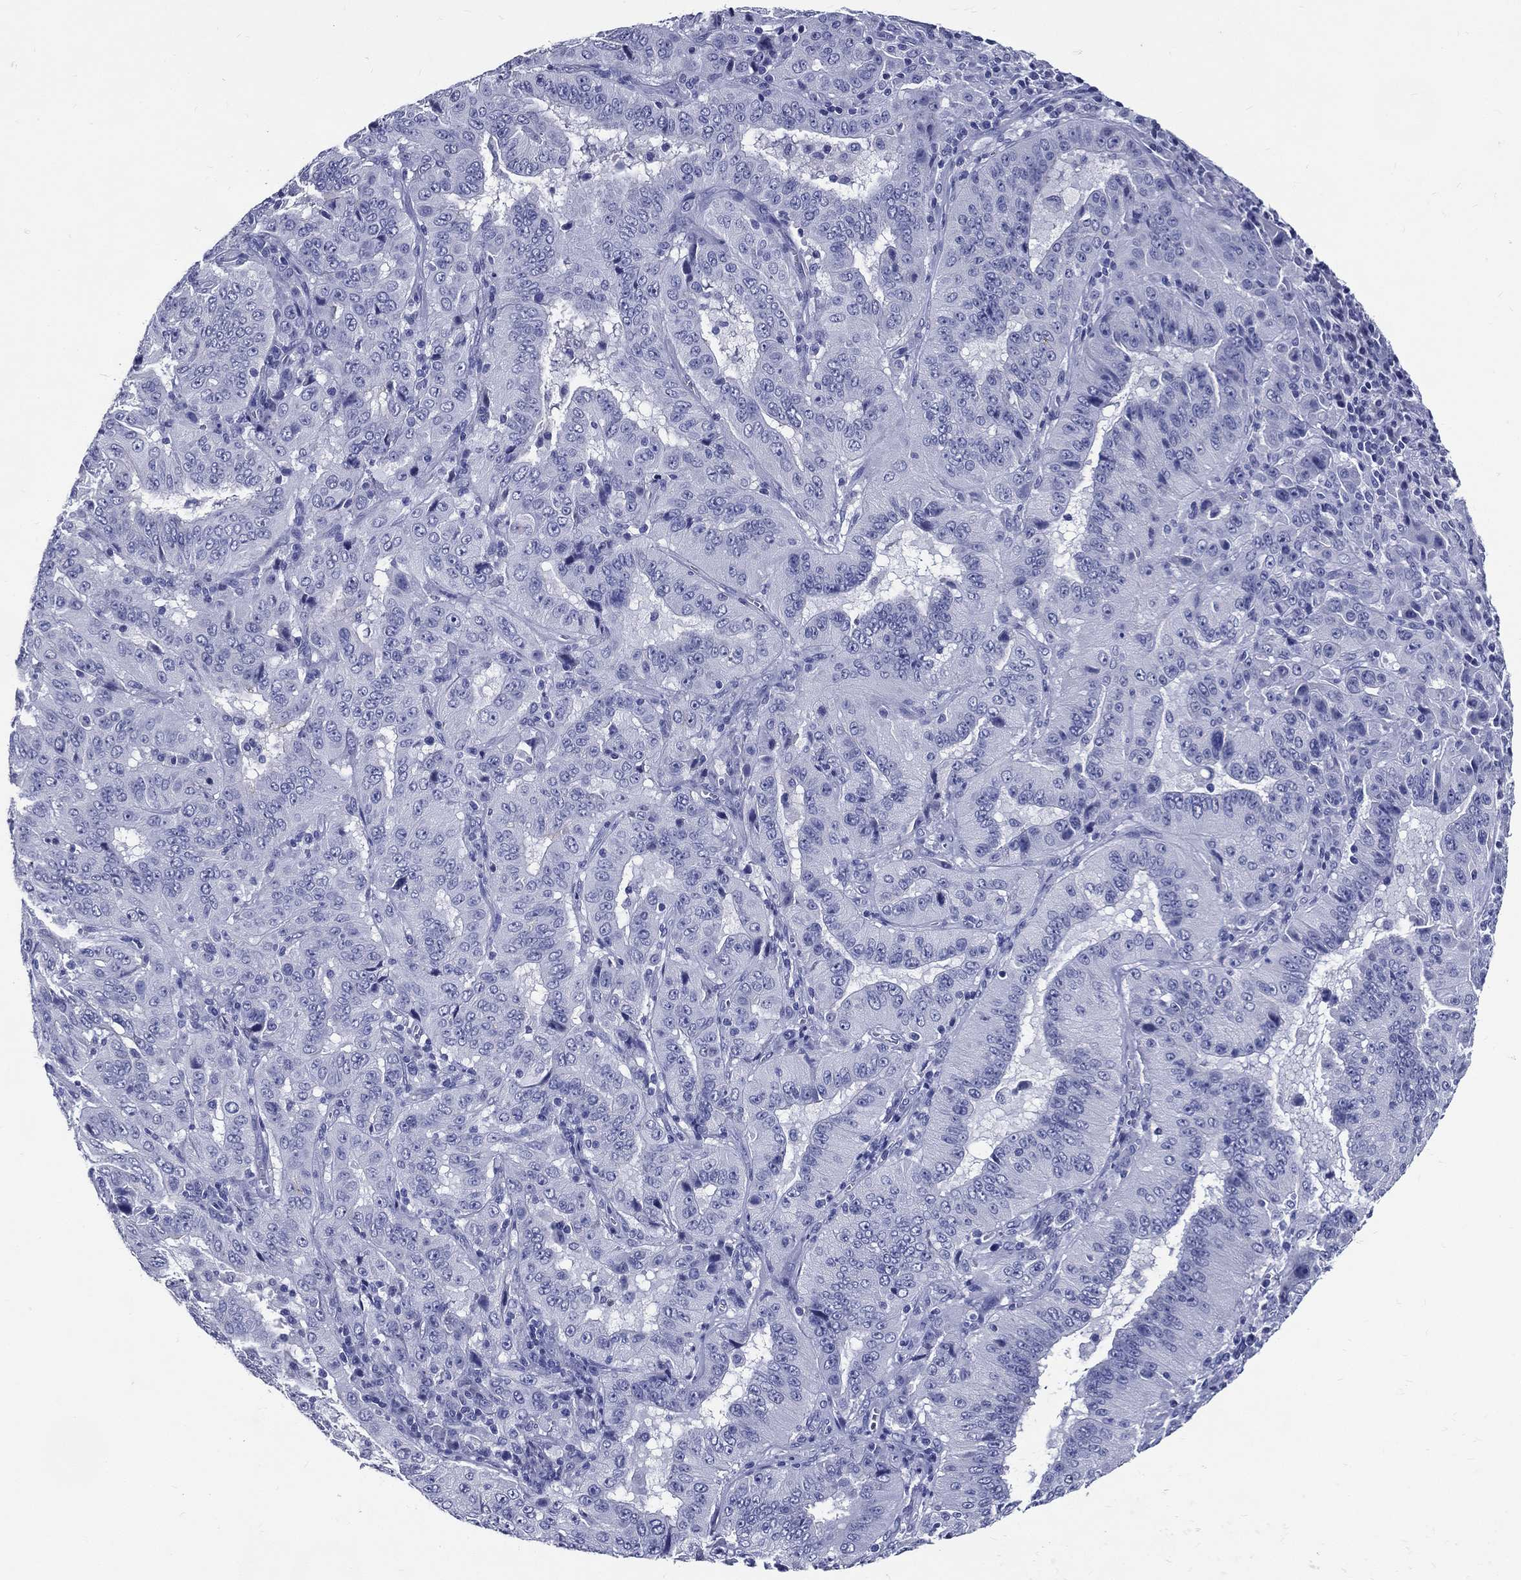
{"staining": {"intensity": "negative", "quantity": "none", "location": "none"}, "tissue": "pancreatic cancer", "cell_type": "Tumor cells", "image_type": "cancer", "snomed": [{"axis": "morphology", "description": "Adenocarcinoma, NOS"}, {"axis": "topography", "description": "Pancreas"}], "caption": "This is a micrograph of immunohistochemistry staining of pancreatic adenocarcinoma, which shows no expression in tumor cells.", "gene": "ACE2", "patient": {"sex": "male", "age": 63}}